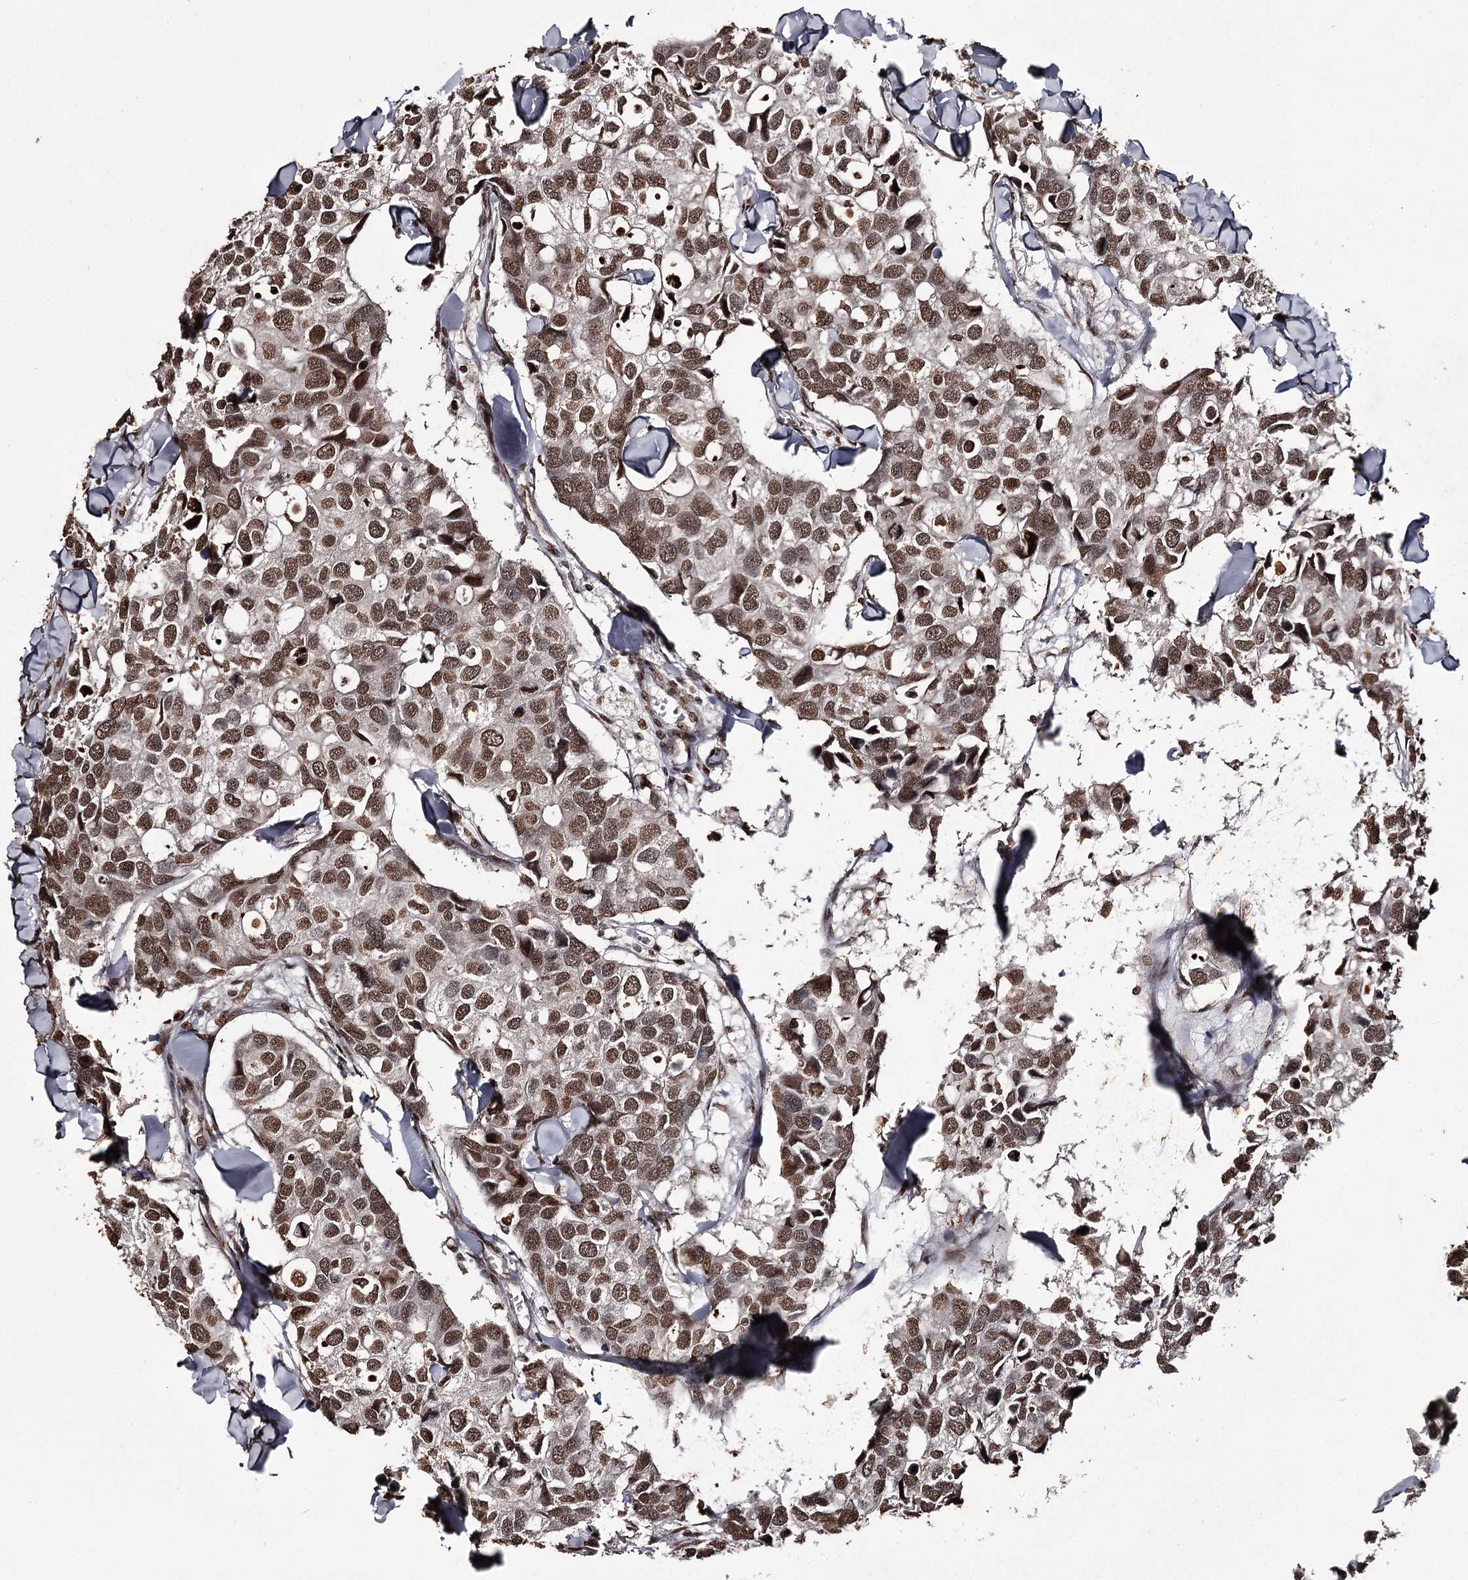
{"staining": {"intensity": "strong", "quantity": ">75%", "location": "nuclear"}, "tissue": "breast cancer", "cell_type": "Tumor cells", "image_type": "cancer", "snomed": [{"axis": "morphology", "description": "Duct carcinoma"}, {"axis": "topography", "description": "Breast"}], "caption": "Approximately >75% of tumor cells in breast cancer exhibit strong nuclear protein staining as visualized by brown immunohistochemical staining.", "gene": "THYN1", "patient": {"sex": "female", "age": 83}}